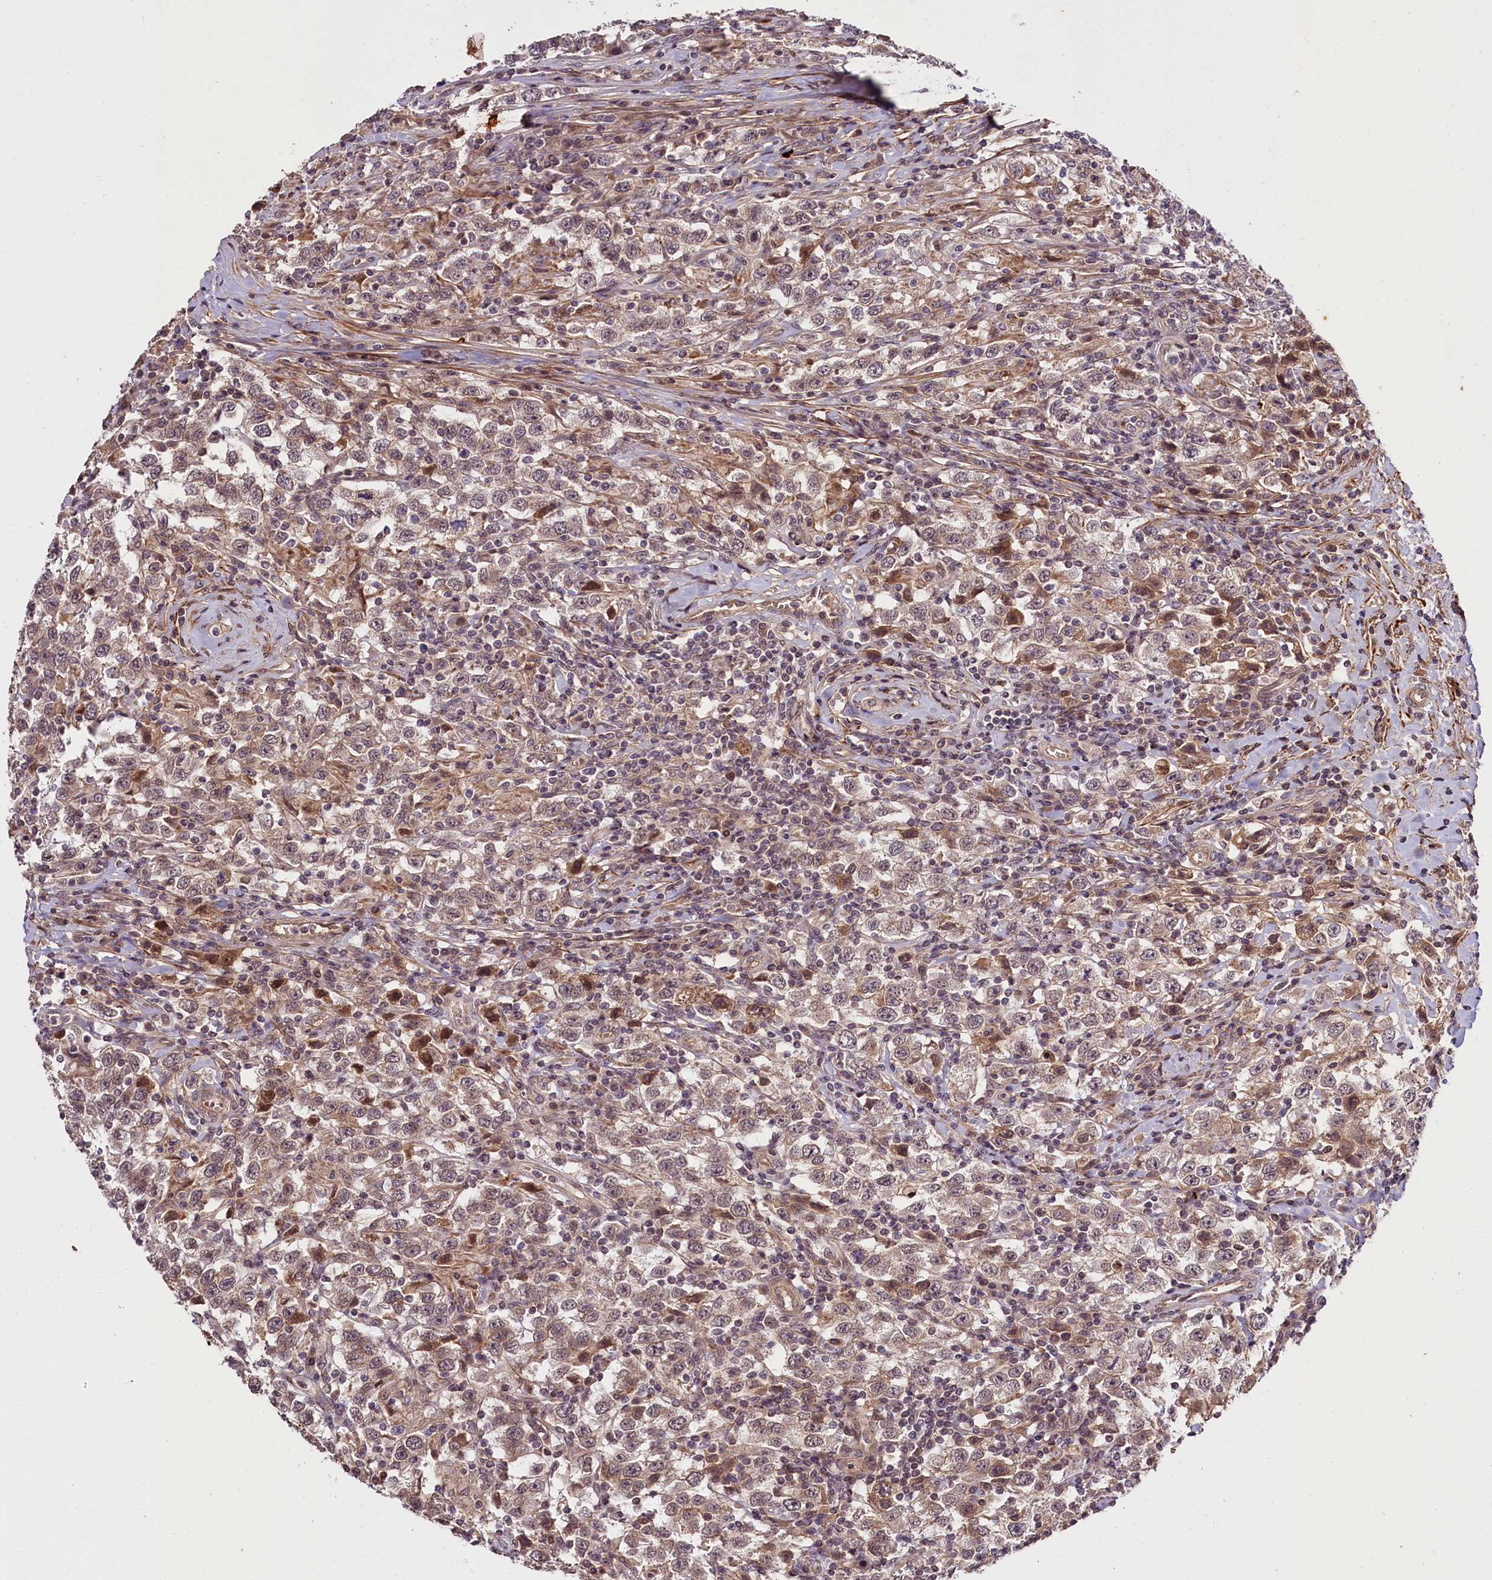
{"staining": {"intensity": "weak", "quantity": "25%-75%", "location": "cytoplasmic/membranous"}, "tissue": "testis cancer", "cell_type": "Tumor cells", "image_type": "cancer", "snomed": [{"axis": "morphology", "description": "Seminoma, NOS"}, {"axis": "topography", "description": "Testis"}], "caption": "Protein staining demonstrates weak cytoplasmic/membranous expression in approximately 25%-75% of tumor cells in seminoma (testis).", "gene": "ZNF480", "patient": {"sex": "male", "age": 41}}